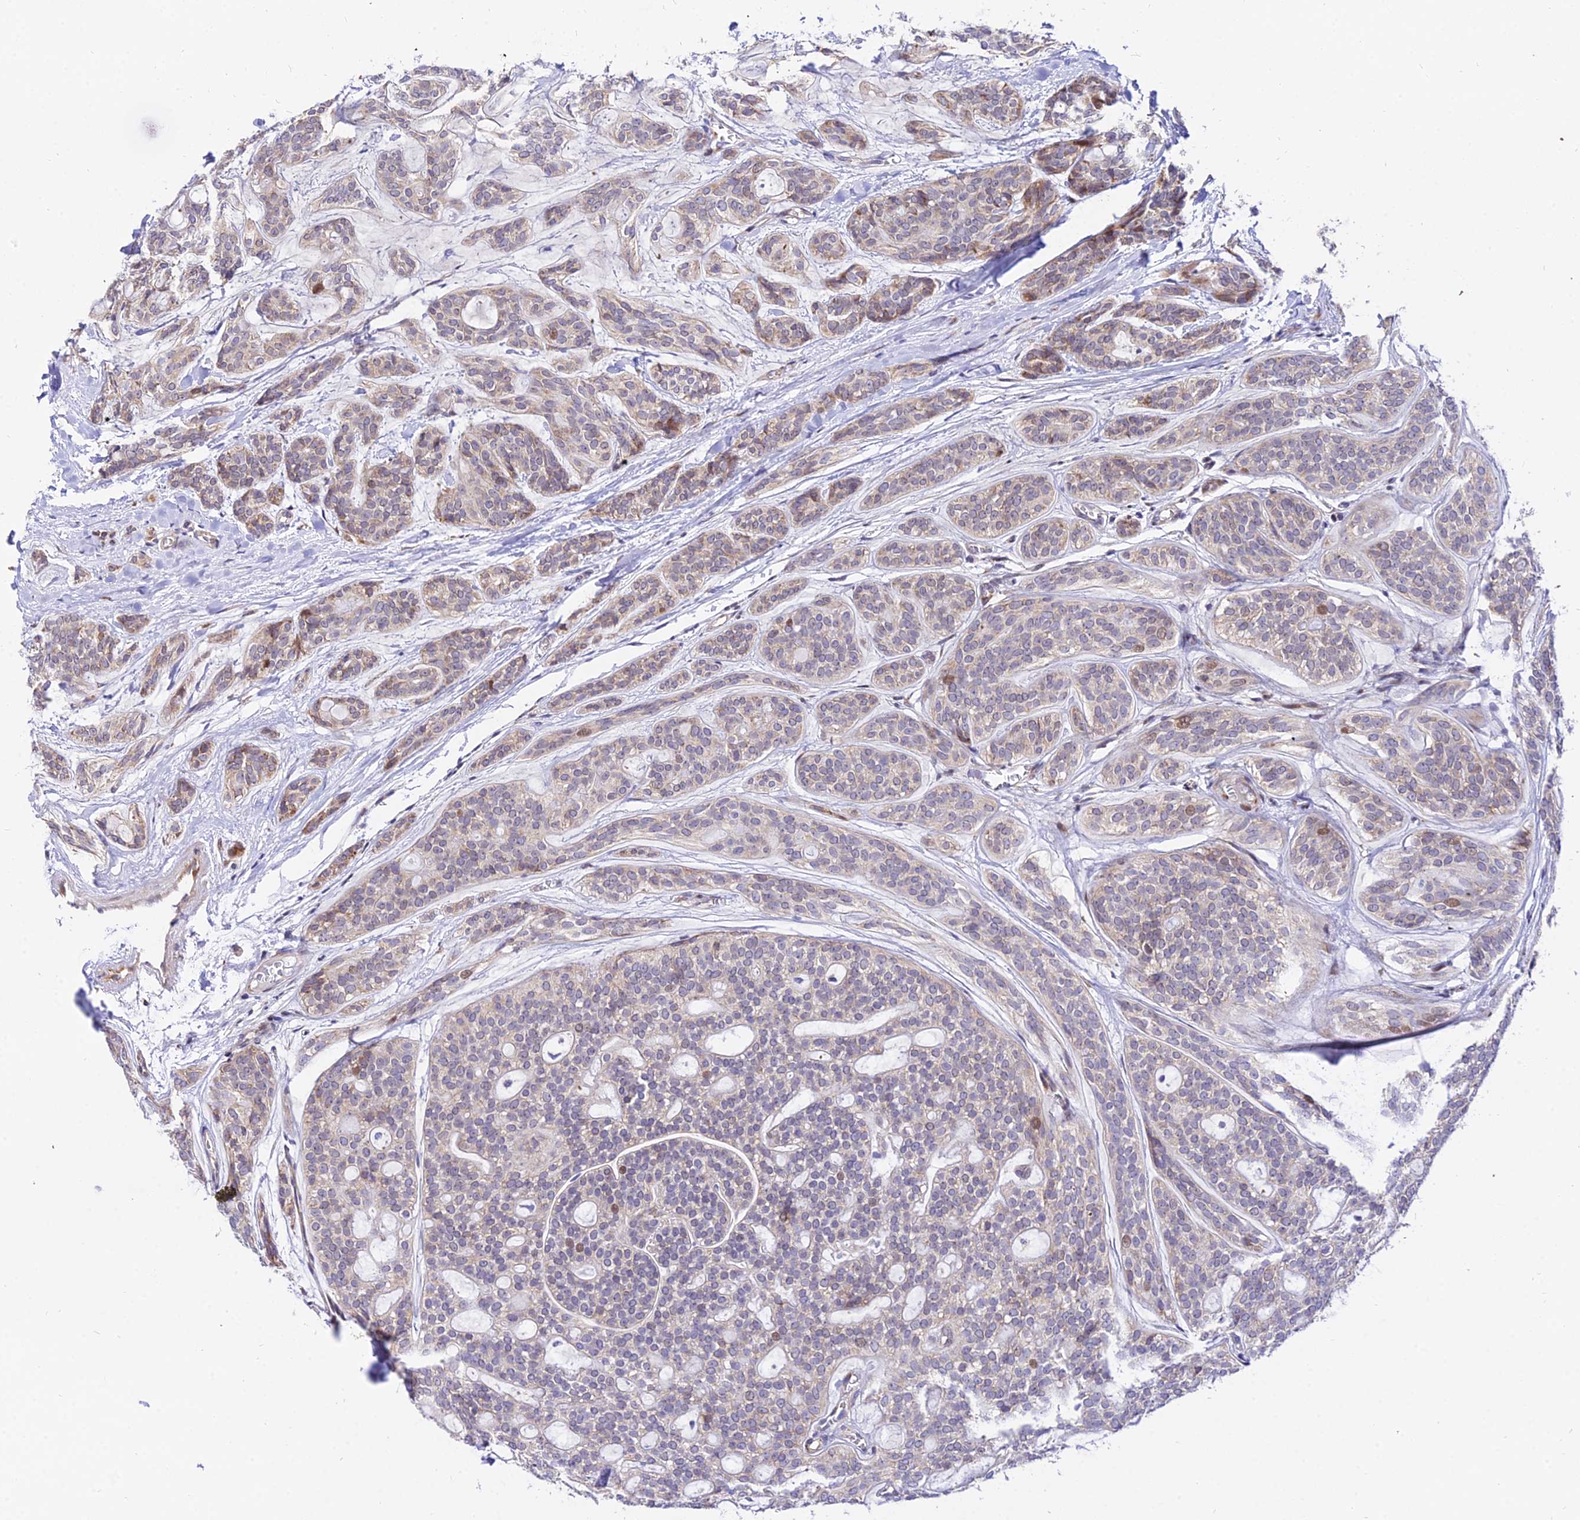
{"staining": {"intensity": "weak", "quantity": "25%-75%", "location": "cytoplasmic/membranous"}, "tissue": "head and neck cancer", "cell_type": "Tumor cells", "image_type": "cancer", "snomed": [{"axis": "morphology", "description": "Adenocarcinoma, NOS"}, {"axis": "topography", "description": "Head-Neck"}], "caption": "Protein staining reveals weak cytoplasmic/membranous expression in about 25%-75% of tumor cells in head and neck adenocarcinoma.", "gene": "ATP5PB", "patient": {"sex": "male", "age": 66}}